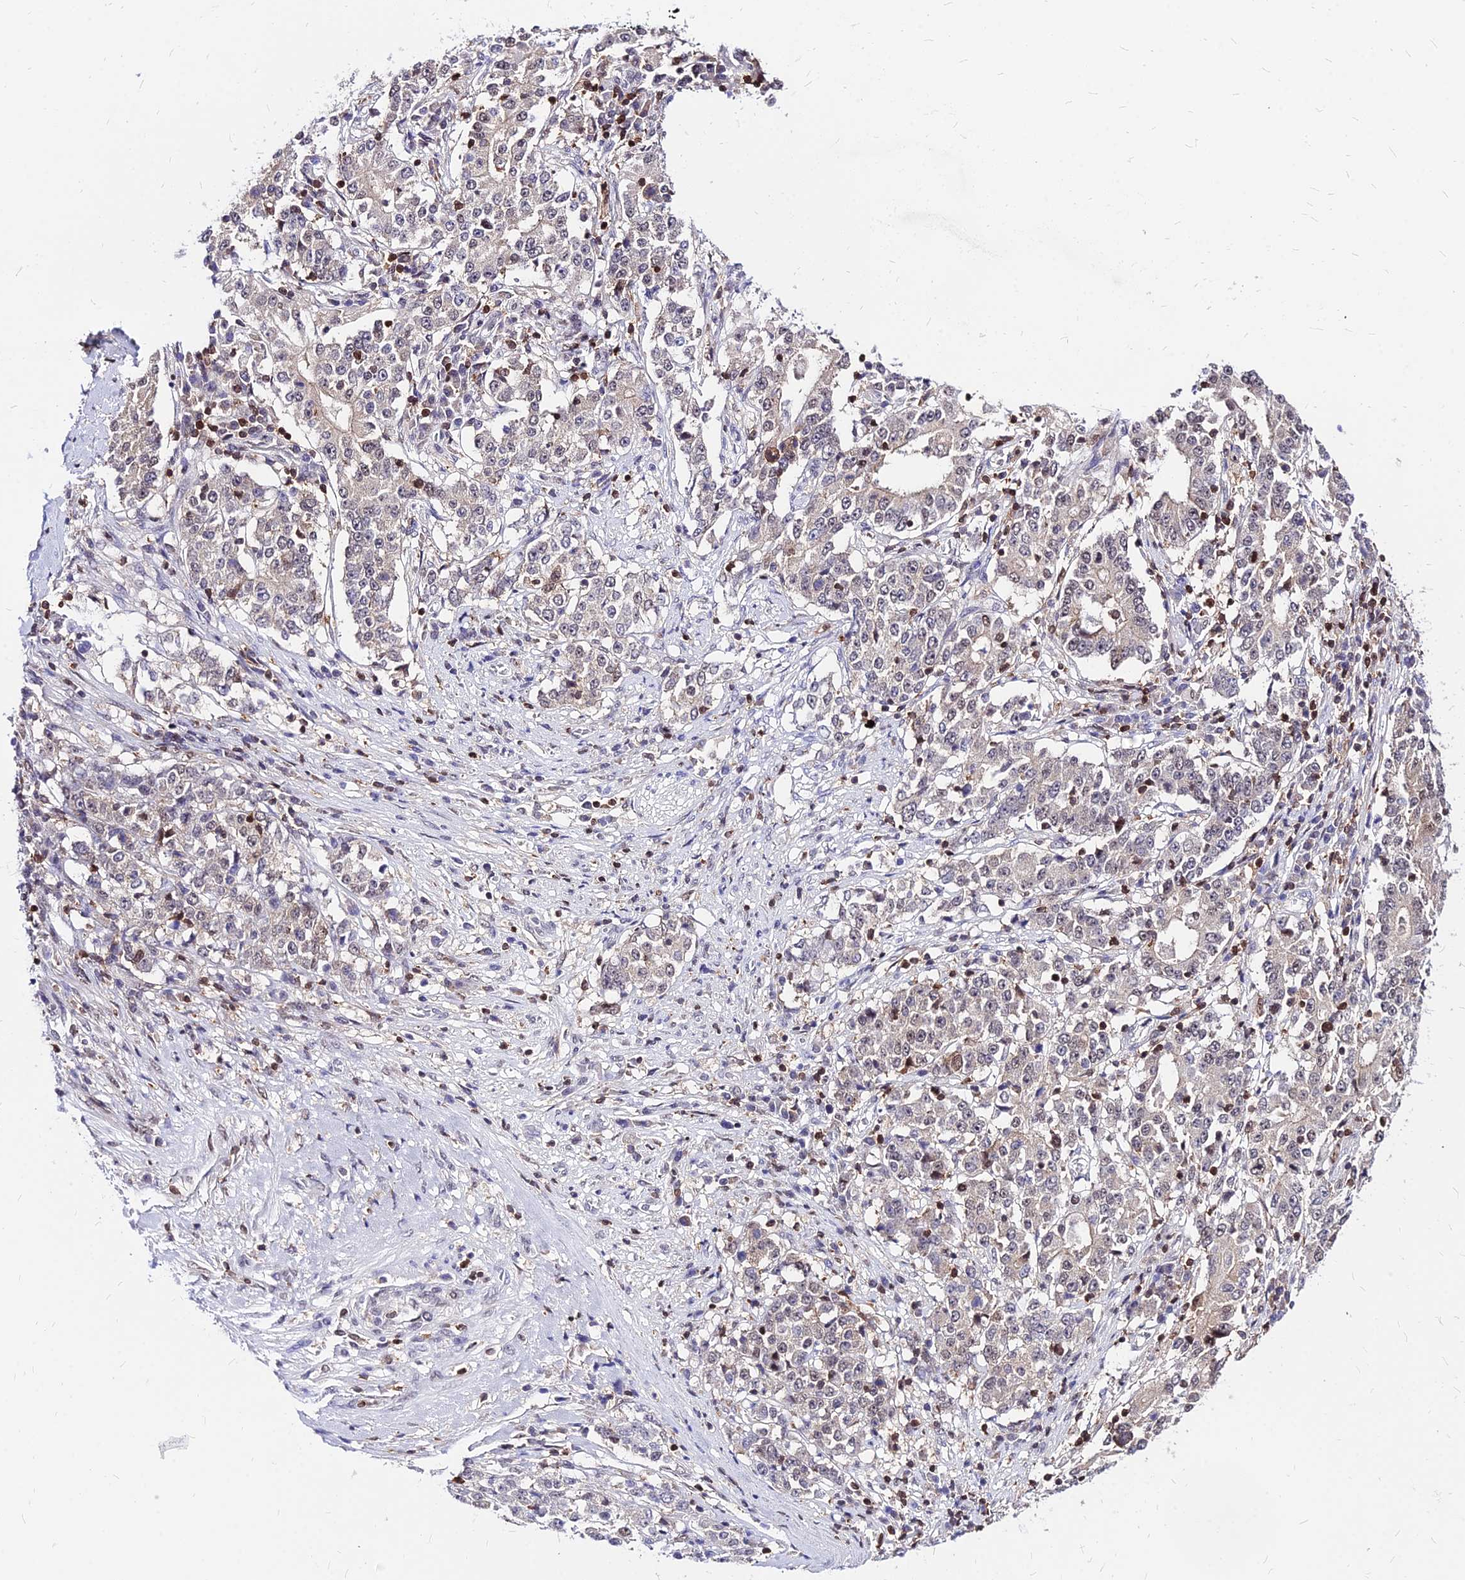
{"staining": {"intensity": "weak", "quantity": "<25%", "location": "nuclear"}, "tissue": "stomach cancer", "cell_type": "Tumor cells", "image_type": "cancer", "snomed": [{"axis": "morphology", "description": "Adenocarcinoma, NOS"}, {"axis": "topography", "description": "Stomach"}], "caption": "Tumor cells are negative for protein expression in human stomach adenocarcinoma. Nuclei are stained in blue.", "gene": "PAXX", "patient": {"sex": "male", "age": 59}}